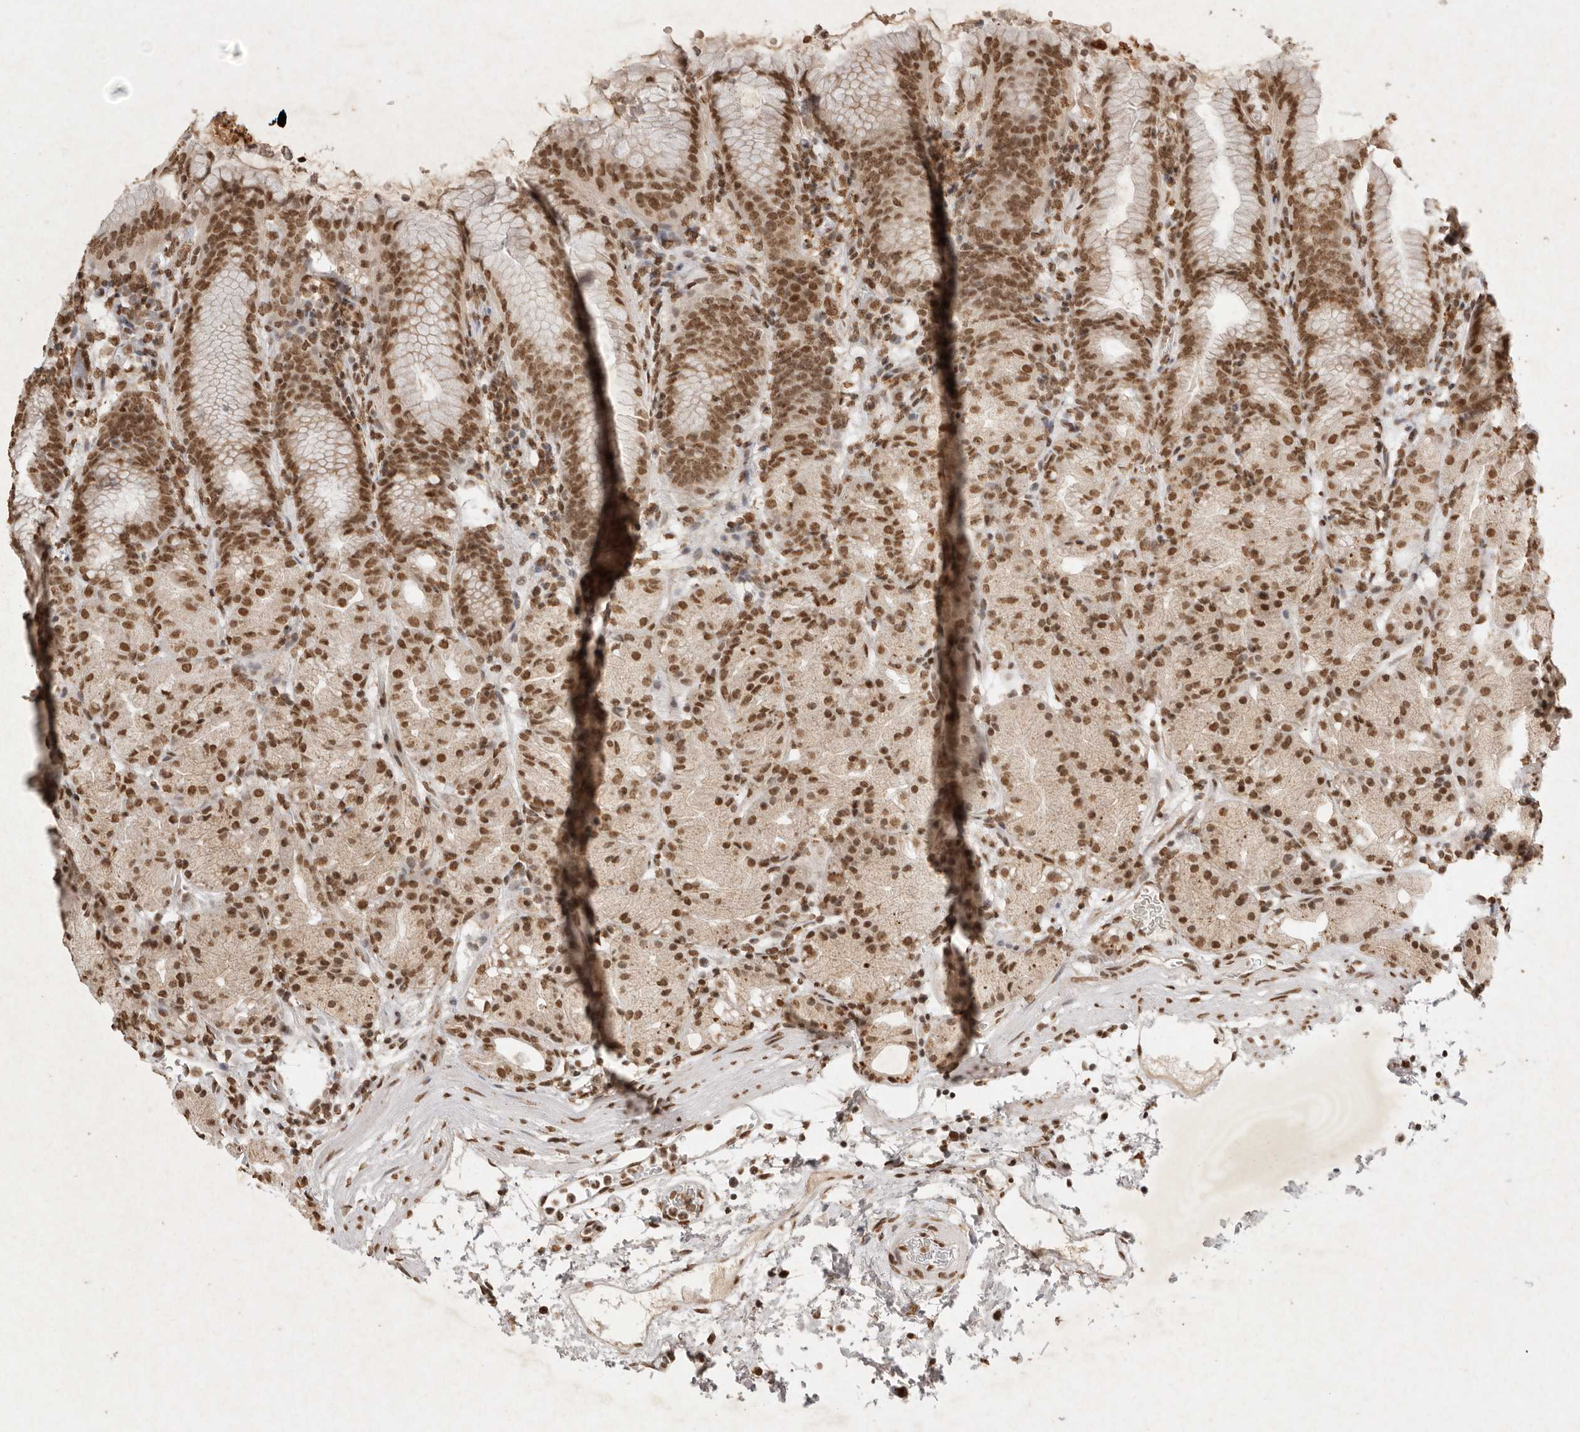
{"staining": {"intensity": "moderate", "quantity": ">75%", "location": "nuclear"}, "tissue": "stomach", "cell_type": "Glandular cells", "image_type": "normal", "snomed": [{"axis": "morphology", "description": "Normal tissue, NOS"}, {"axis": "topography", "description": "Stomach, upper"}], "caption": "Protein expression analysis of benign human stomach reveals moderate nuclear staining in approximately >75% of glandular cells. Ihc stains the protein of interest in brown and the nuclei are stained blue.", "gene": "NKX3", "patient": {"sex": "male", "age": 48}}